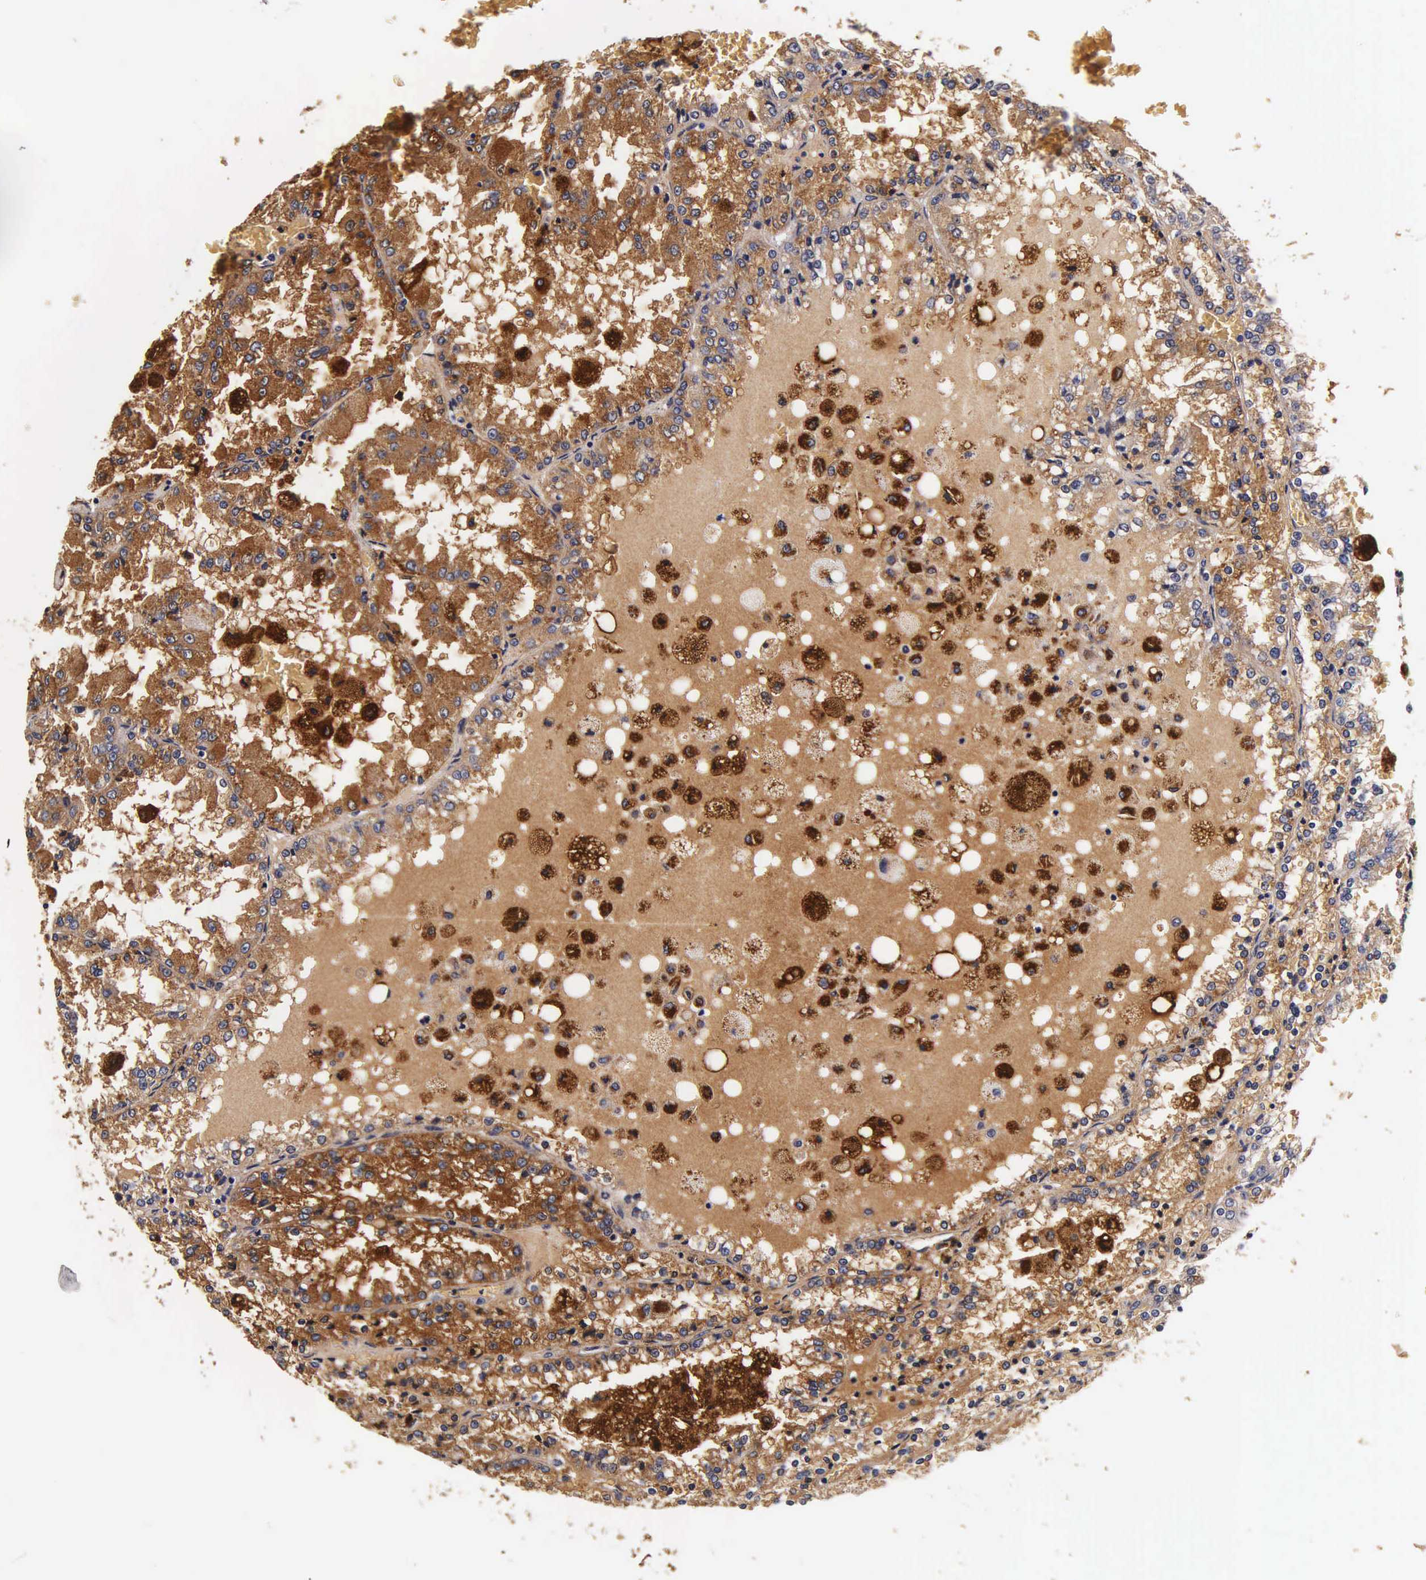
{"staining": {"intensity": "moderate", "quantity": "25%-75%", "location": "cytoplasmic/membranous"}, "tissue": "renal cancer", "cell_type": "Tumor cells", "image_type": "cancer", "snomed": [{"axis": "morphology", "description": "Adenocarcinoma, NOS"}, {"axis": "topography", "description": "Kidney"}], "caption": "Renal cancer stained with a protein marker displays moderate staining in tumor cells.", "gene": "CTSB", "patient": {"sex": "female", "age": 56}}